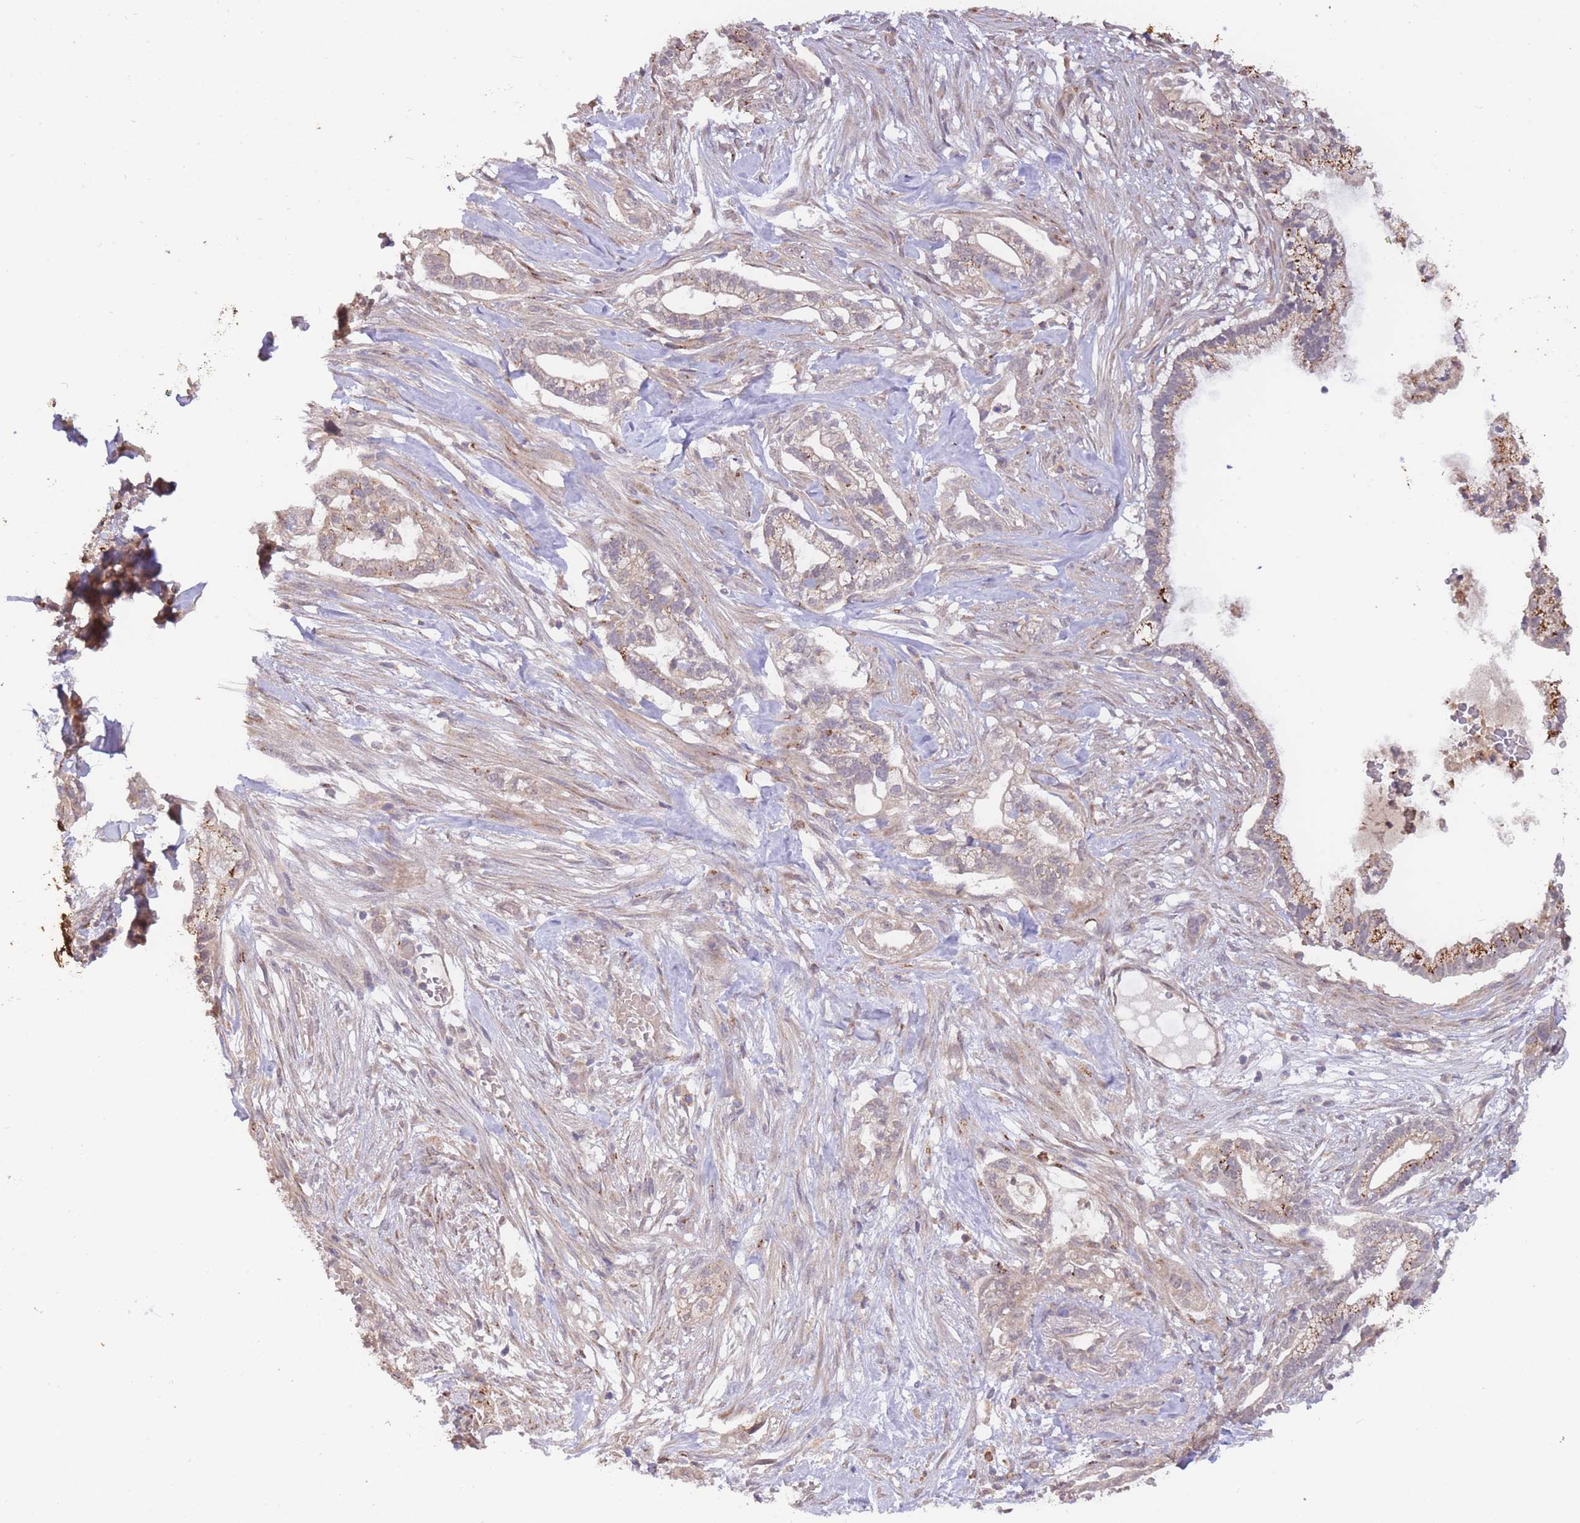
{"staining": {"intensity": "weak", "quantity": ">75%", "location": "cytoplasmic/membranous"}, "tissue": "pancreatic cancer", "cell_type": "Tumor cells", "image_type": "cancer", "snomed": [{"axis": "morphology", "description": "Adenocarcinoma, NOS"}, {"axis": "topography", "description": "Pancreas"}], "caption": "Protein staining displays weak cytoplasmic/membranous staining in approximately >75% of tumor cells in pancreatic cancer. (DAB (3,3'-diaminobenzidine) IHC, brown staining for protein, blue staining for nuclei).", "gene": "SMC6", "patient": {"sex": "male", "age": 44}}